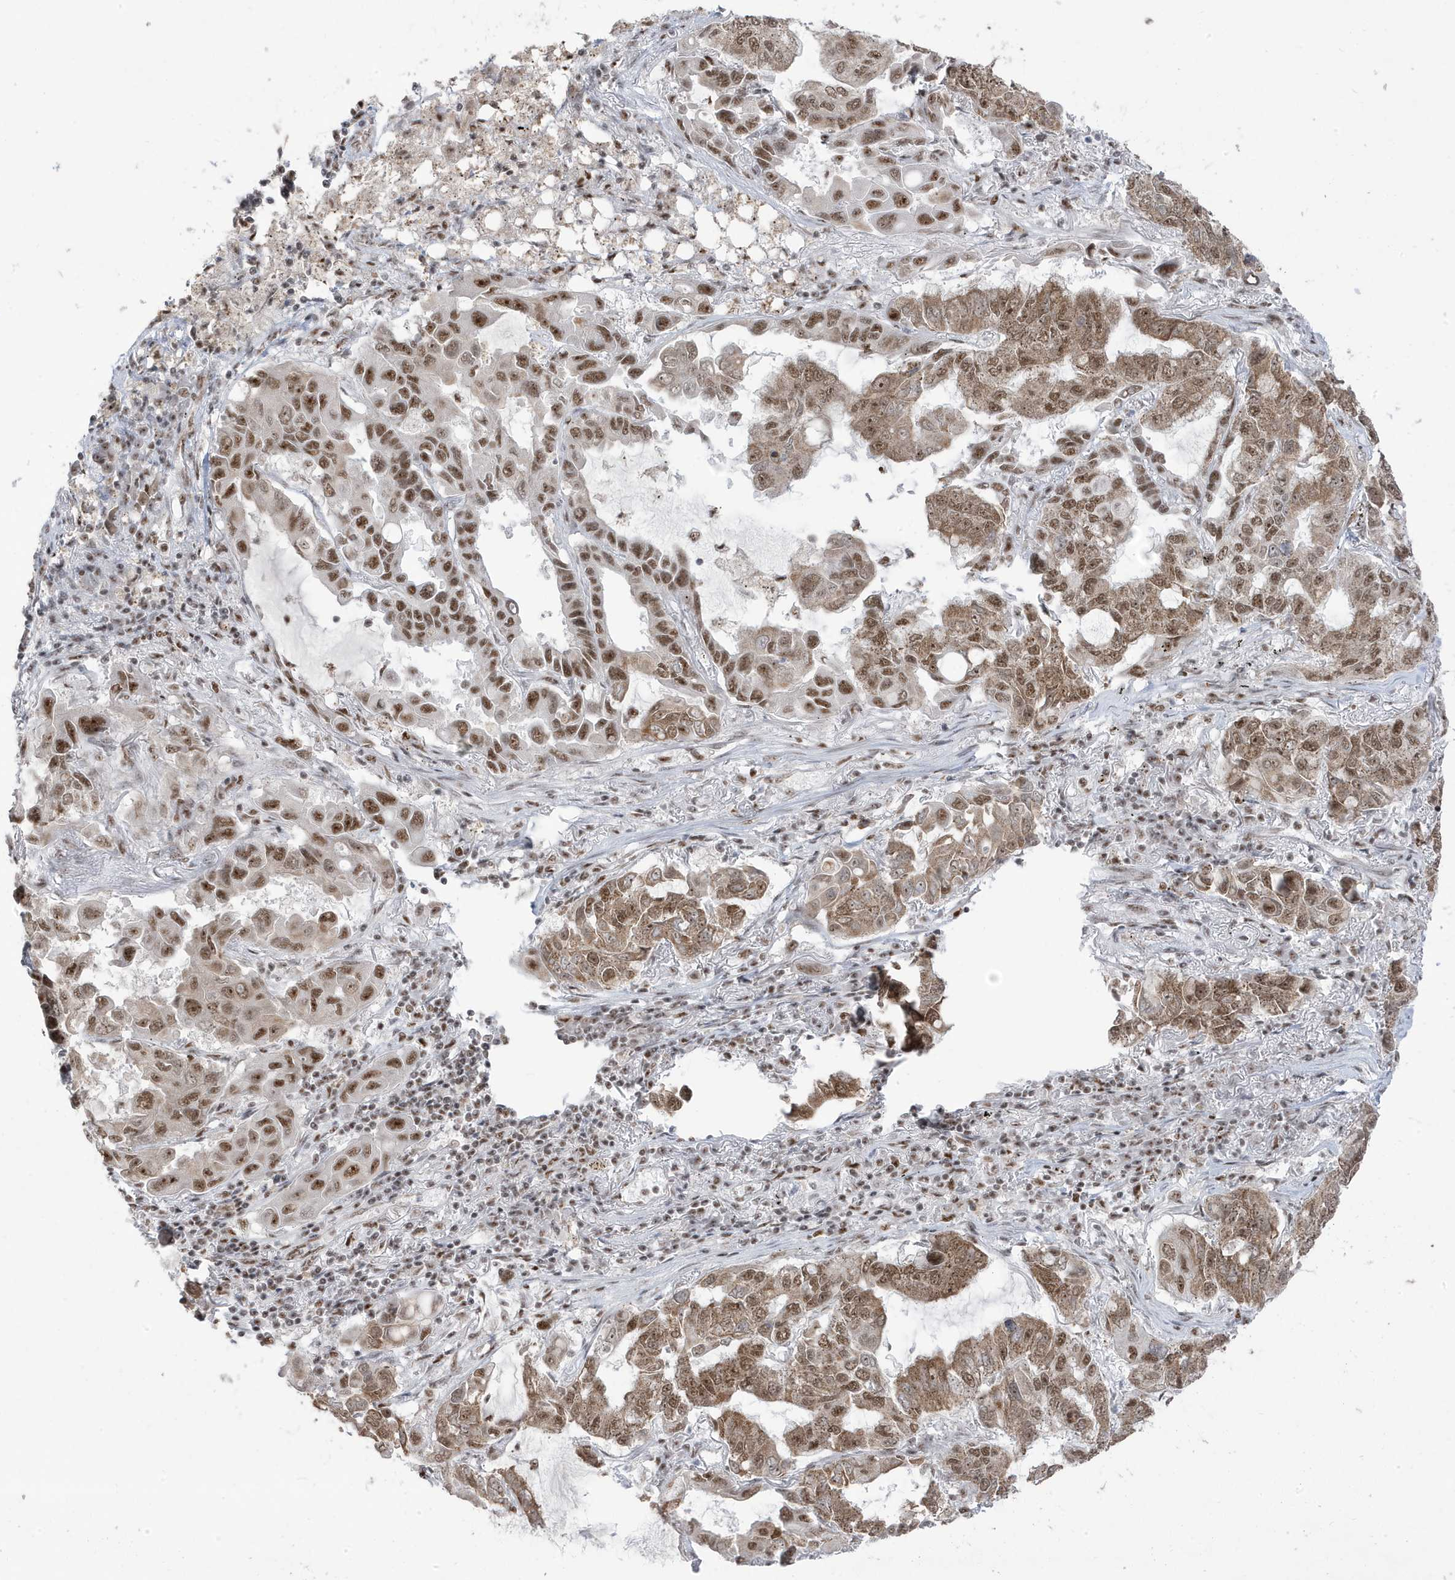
{"staining": {"intensity": "moderate", "quantity": ">75%", "location": "nuclear"}, "tissue": "lung cancer", "cell_type": "Tumor cells", "image_type": "cancer", "snomed": [{"axis": "morphology", "description": "Adenocarcinoma, NOS"}, {"axis": "topography", "description": "Lung"}], "caption": "Immunohistochemical staining of human lung adenocarcinoma reveals medium levels of moderate nuclear protein staining in approximately >75% of tumor cells.", "gene": "MTREX", "patient": {"sex": "male", "age": 64}}